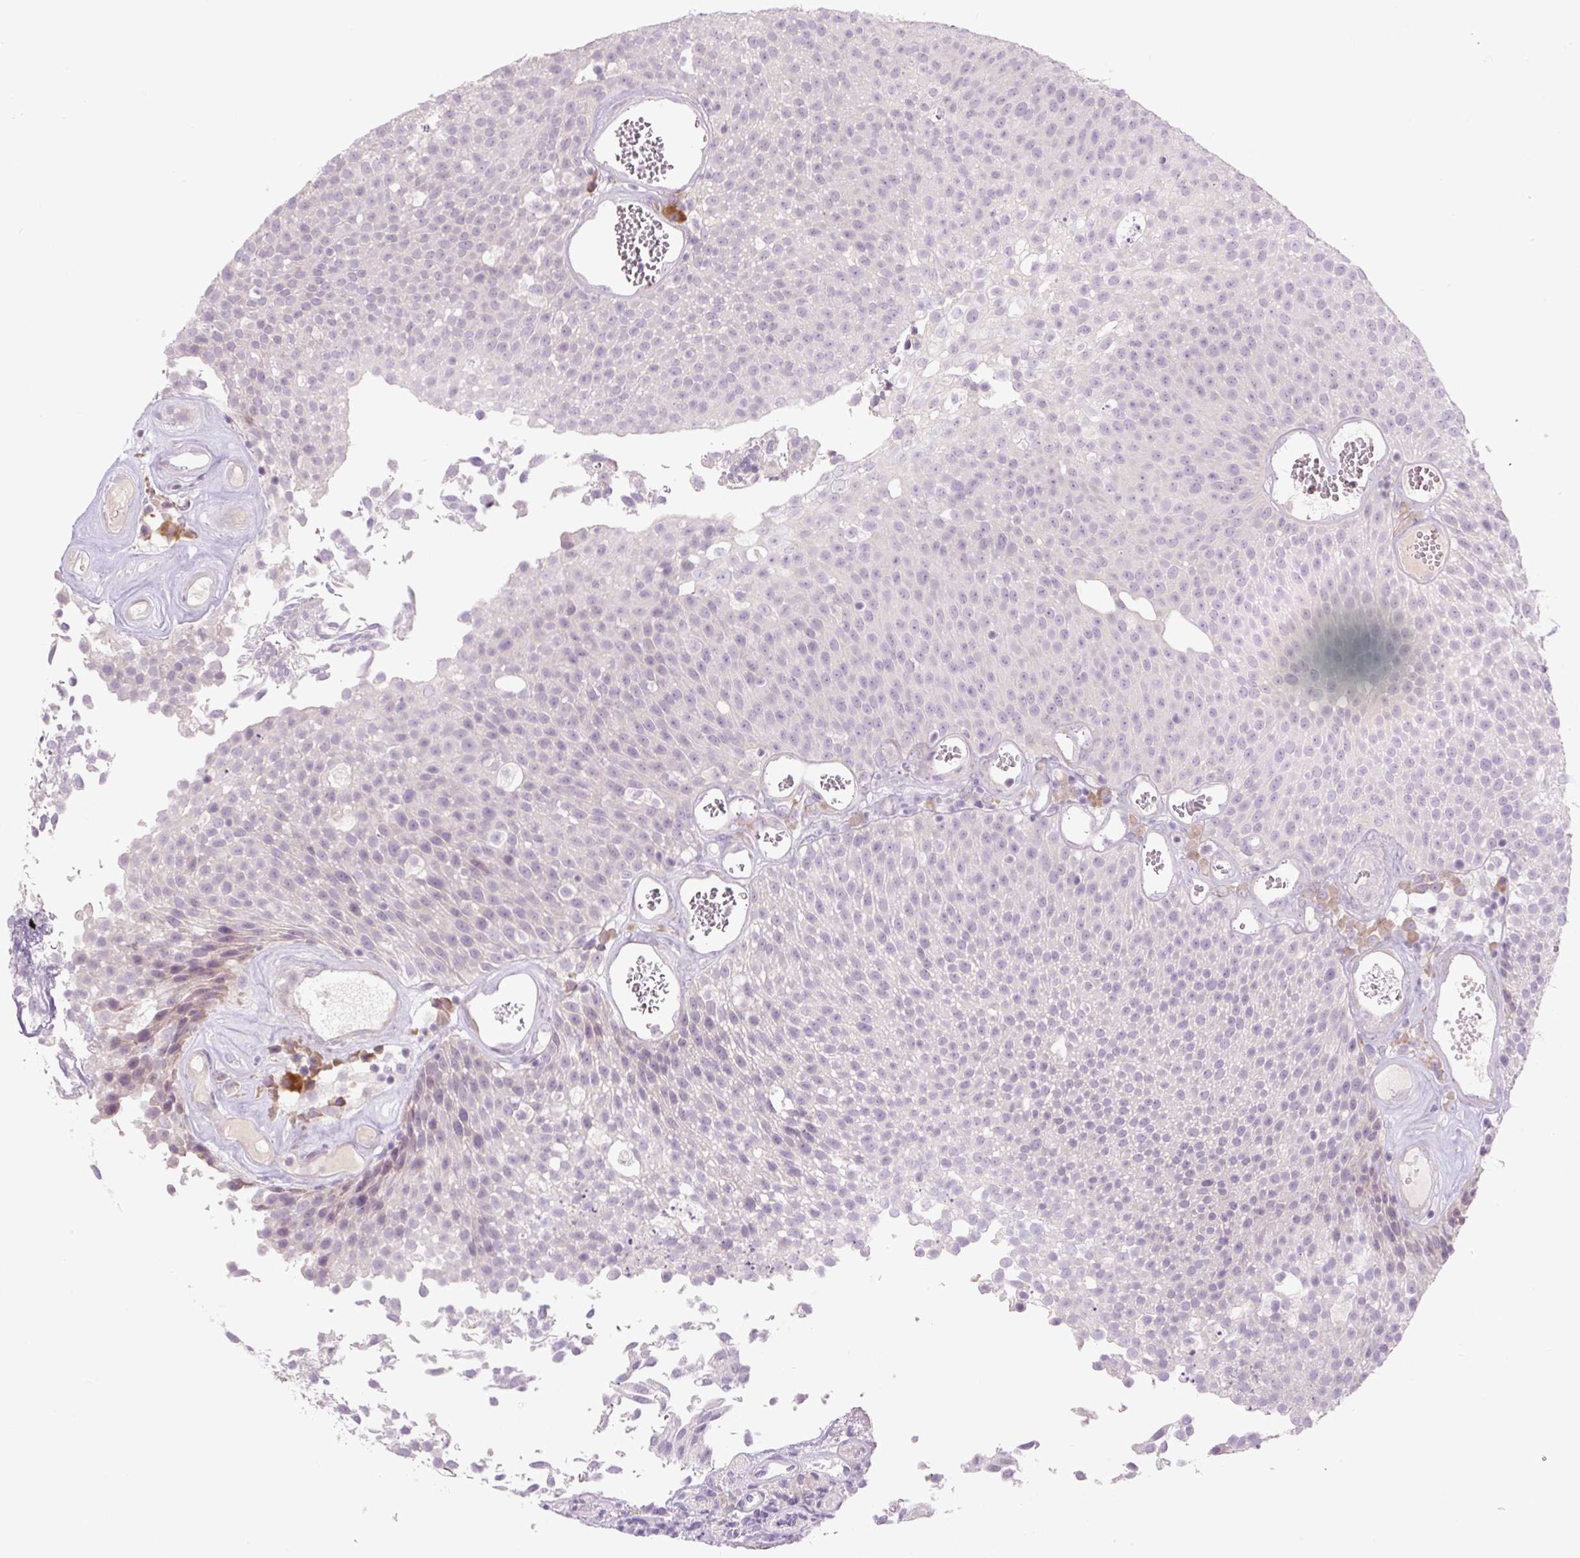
{"staining": {"intensity": "weak", "quantity": "<25%", "location": "cytoplasmic/membranous"}, "tissue": "urothelial cancer", "cell_type": "Tumor cells", "image_type": "cancer", "snomed": [{"axis": "morphology", "description": "Urothelial carcinoma, Low grade"}, {"axis": "topography", "description": "Urinary bladder"}], "caption": "High magnification brightfield microscopy of urothelial cancer stained with DAB (brown) and counterstained with hematoxylin (blue): tumor cells show no significant staining.", "gene": "TMEM100", "patient": {"sex": "female", "age": 79}}